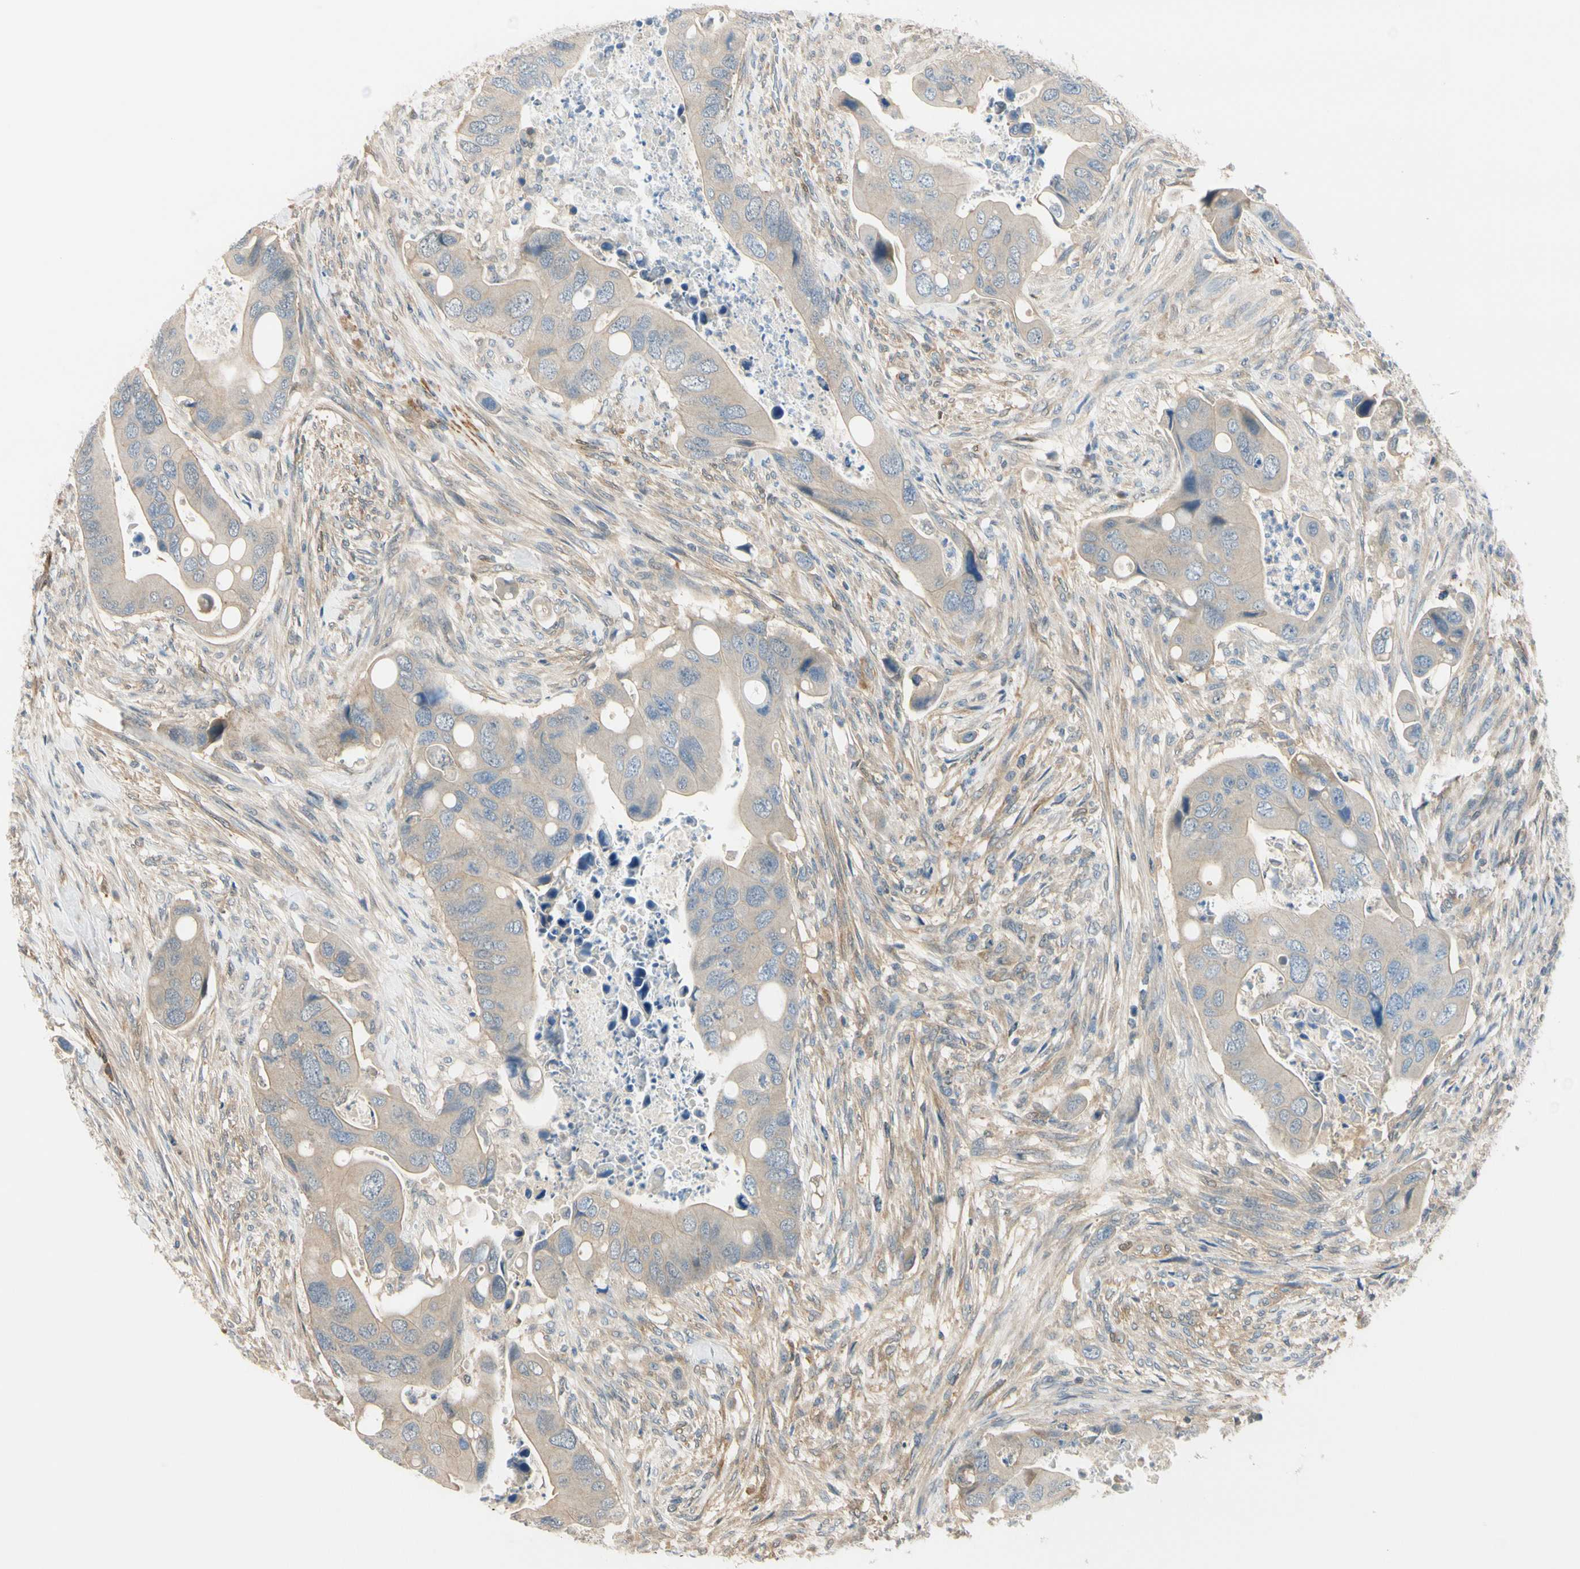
{"staining": {"intensity": "weak", "quantity": ">75%", "location": "cytoplasmic/membranous"}, "tissue": "colorectal cancer", "cell_type": "Tumor cells", "image_type": "cancer", "snomed": [{"axis": "morphology", "description": "Adenocarcinoma, NOS"}, {"axis": "topography", "description": "Rectum"}], "caption": "Approximately >75% of tumor cells in colorectal adenocarcinoma reveal weak cytoplasmic/membranous protein positivity as visualized by brown immunohistochemical staining.", "gene": "RASGRF1", "patient": {"sex": "female", "age": 57}}